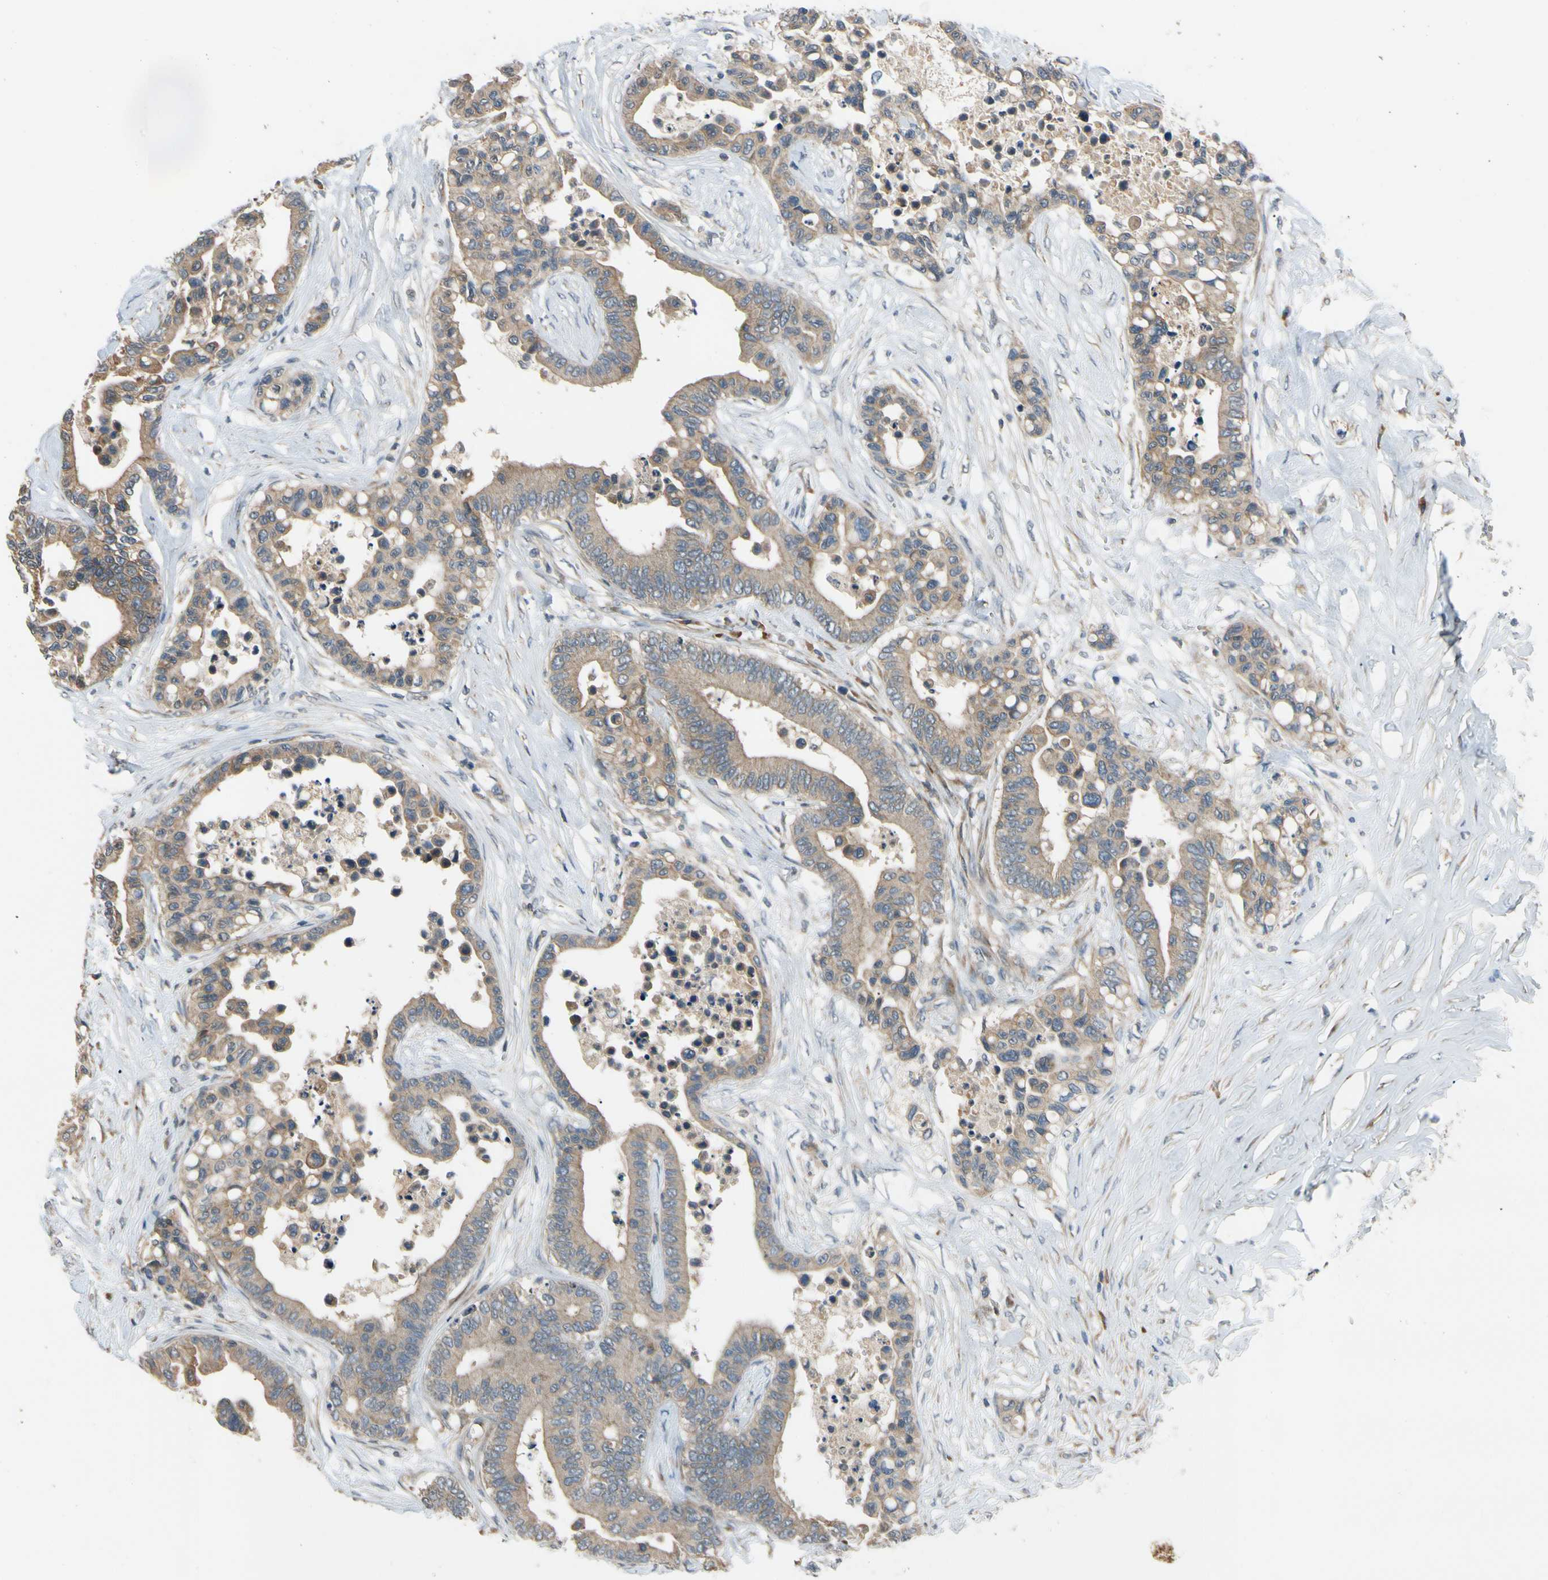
{"staining": {"intensity": "weak", "quantity": ">75%", "location": "cytoplasmic/membranous"}, "tissue": "colorectal cancer", "cell_type": "Tumor cells", "image_type": "cancer", "snomed": [{"axis": "morphology", "description": "Normal tissue, NOS"}, {"axis": "morphology", "description": "Adenocarcinoma, NOS"}, {"axis": "topography", "description": "Colon"}], "caption": "Weak cytoplasmic/membranous expression is seen in about >75% of tumor cells in colorectal adenocarcinoma.", "gene": "MST1R", "patient": {"sex": "male", "age": 82}}